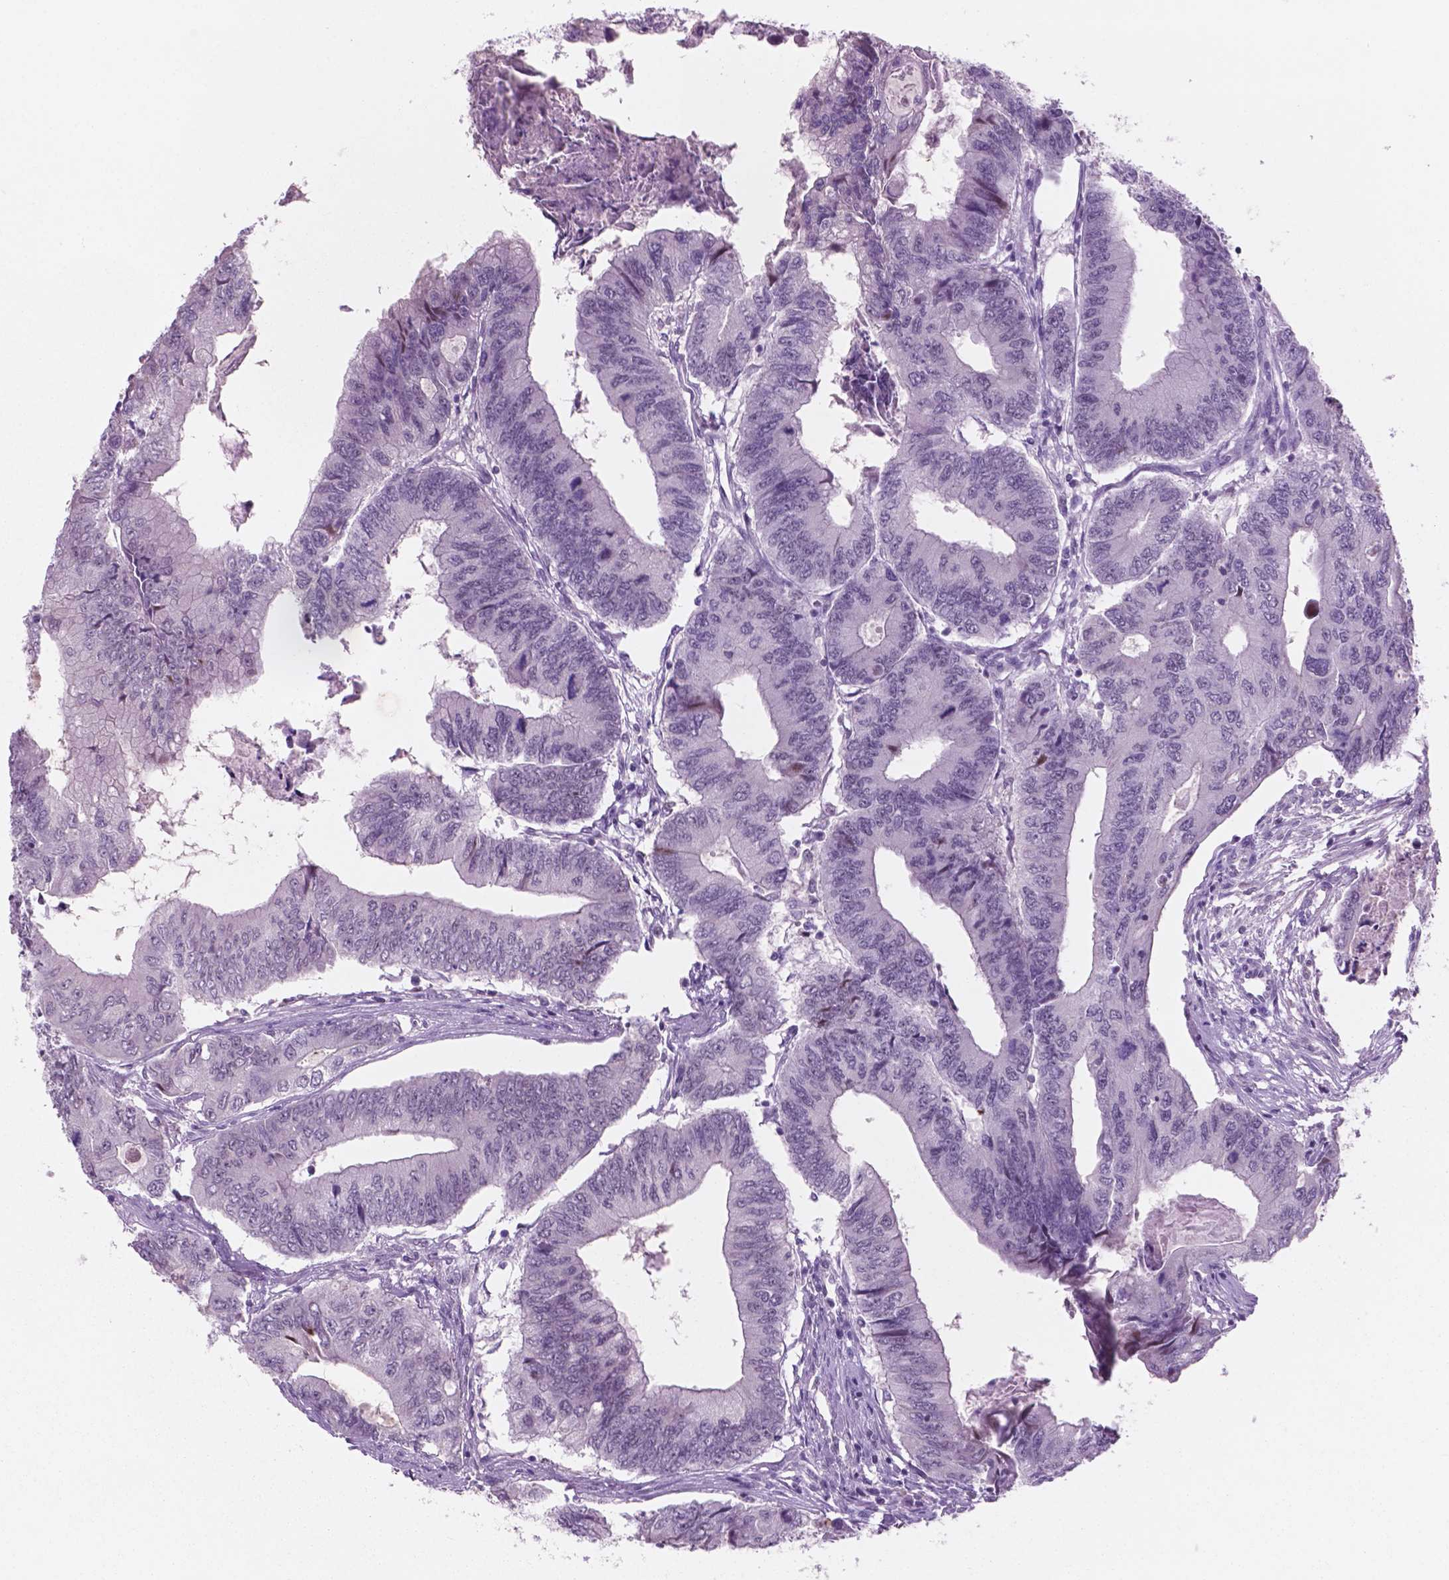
{"staining": {"intensity": "moderate", "quantity": "25%-75%", "location": "nuclear"}, "tissue": "colorectal cancer", "cell_type": "Tumor cells", "image_type": "cancer", "snomed": [{"axis": "morphology", "description": "Adenocarcinoma, NOS"}, {"axis": "topography", "description": "Colon"}], "caption": "Human adenocarcinoma (colorectal) stained for a protein (brown) shows moderate nuclear positive expression in about 25%-75% of tumor cells.", "gene": "CTR9", "patient": {"sex": "male", "age": 53}}